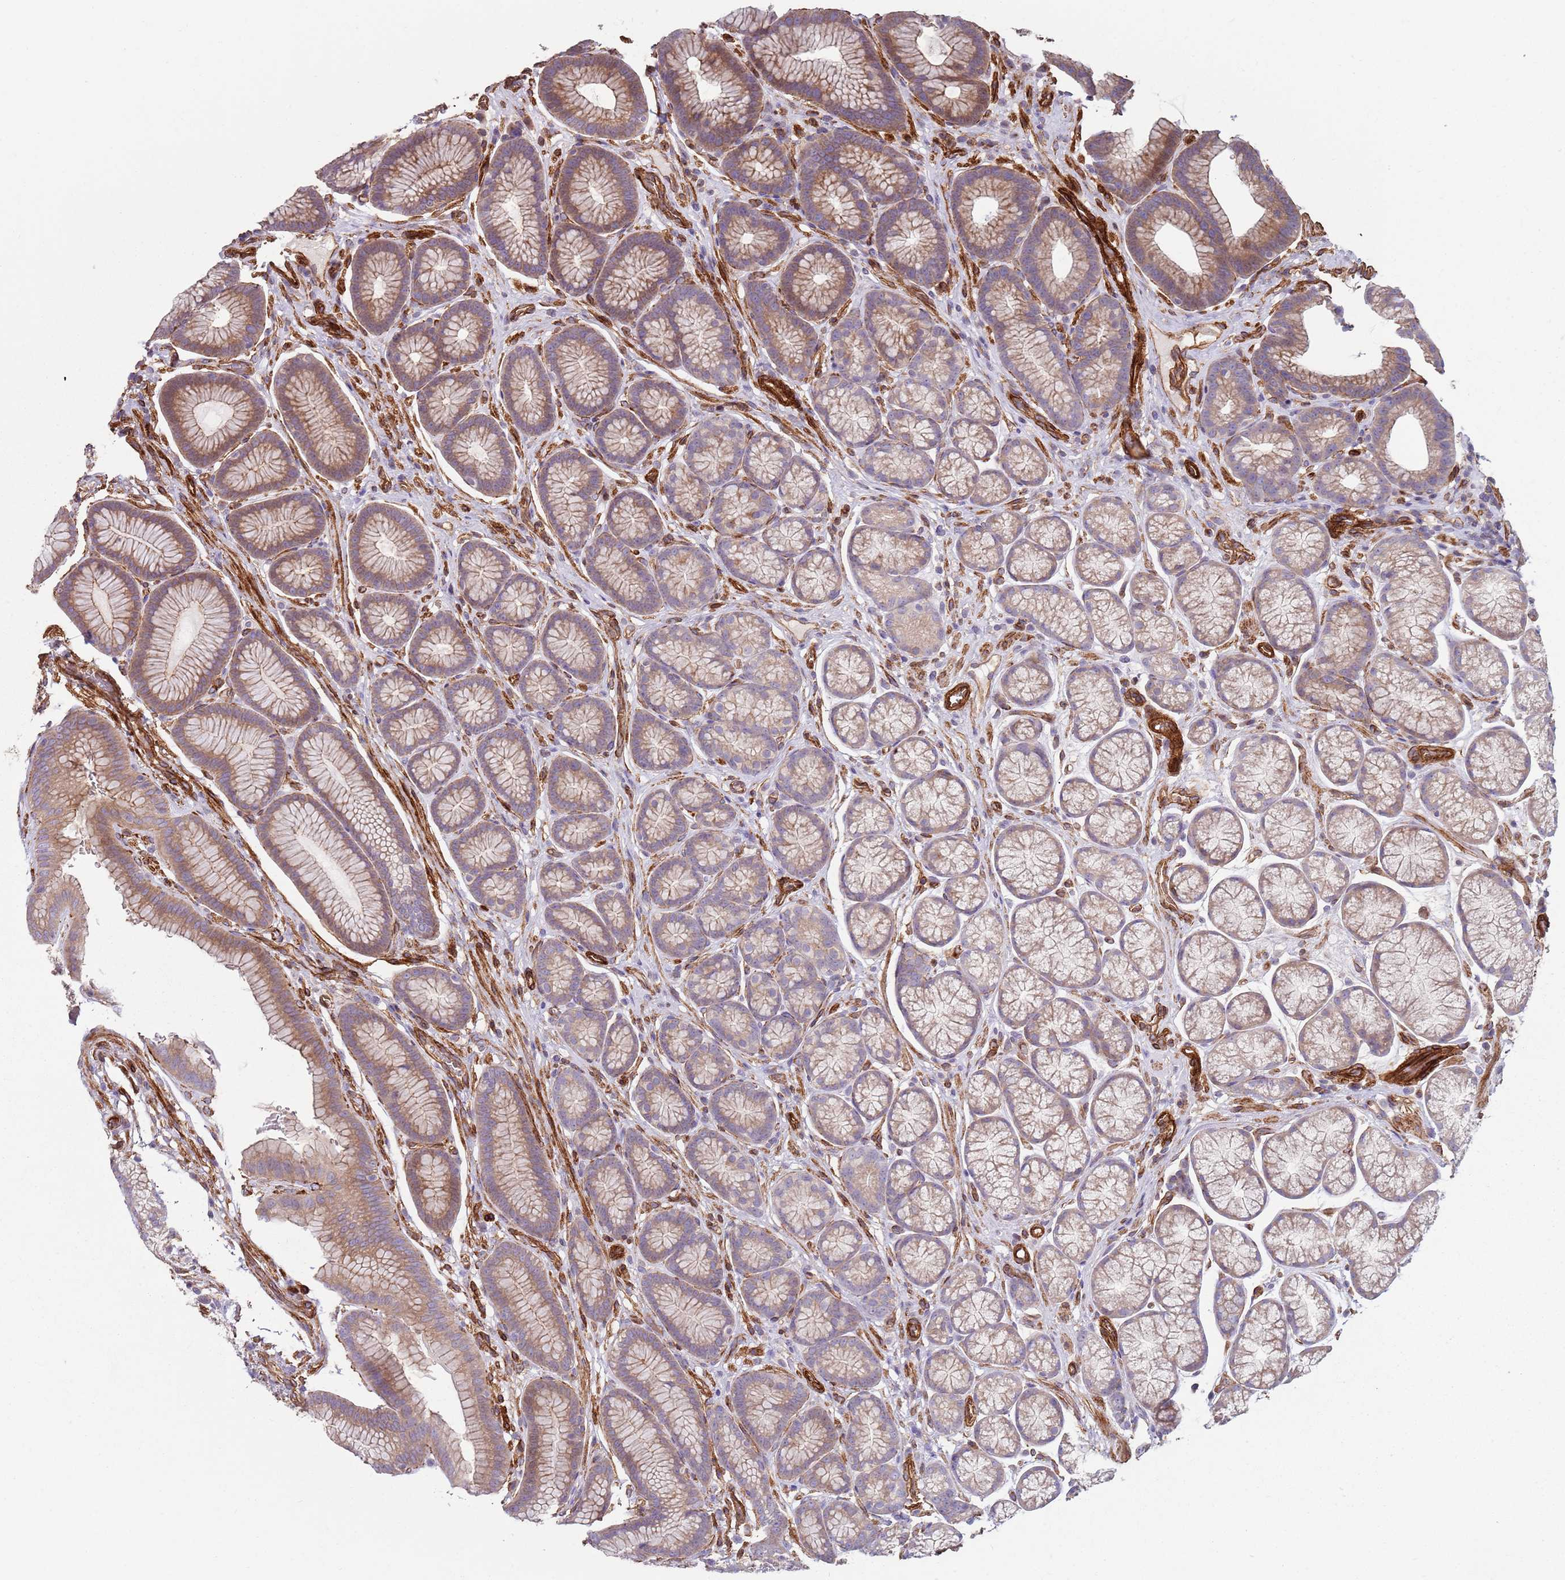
{"staining": {"intensity": "weak", "quantity": "25%-75%", "location": "cytoplasmic/membranous"}, "tissue": "stomach", "cell_type": "Glandular cells", "image_type": "normal", "snomed": [{"axis": "morphology", "description": "Normal tissue, NOS"}, {"axis": "topography", "description": "Stomach"}], "caption": "High-power microscopy captured an IHC image of benign stomach, revealing weak cytoplasmic/membranous staining in about 25%-75% of glandular cells. Using DAB (3,3'-diaminobenzidine) (brown) and hematoxylin (blue) stains, captured at high magnification using brightfield microscopy.", "gene": "PHLPP2", "patient": {"sex": "male", "age": 42}}